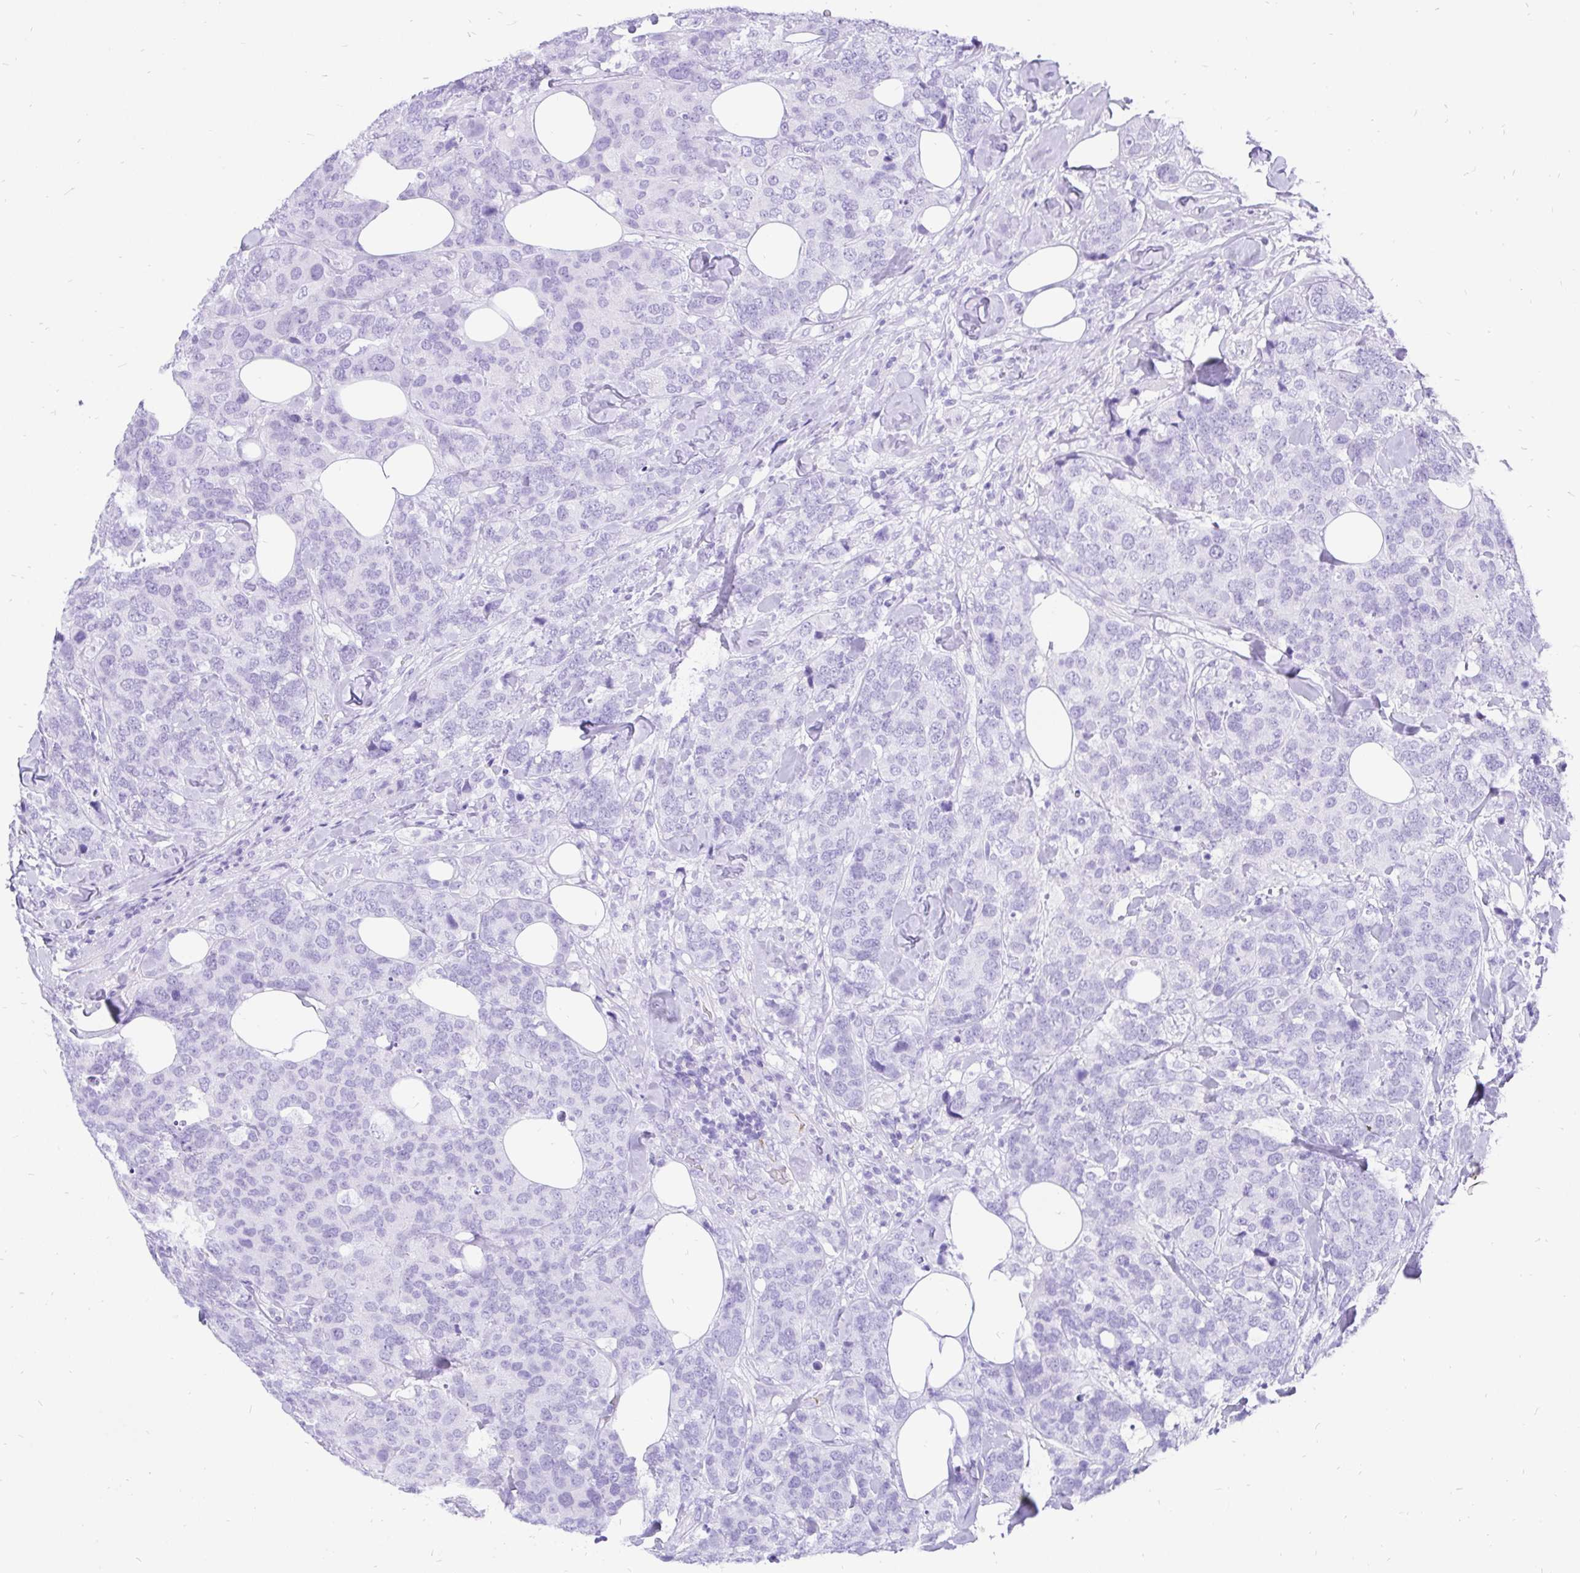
{"staining": {"intensity": "negative", "quantity": "none", "location": "none"}, "tissue": "breast cancer", "cell_type": "Tumor cells", "image_type": "cancer", "snomed": [{"axis": "morphology", "description": "Lobular carcinoma"}, {"axis": "topography", "description": "Breast"}], "caption": "A photomicrograph of human lobular carcinoma (breast) is negative for staining in tumor cells. (IHC, brightfield microscopy, high magnification).", "gene": "KRT13", "patient": {"sex": "female", "age": 59}}